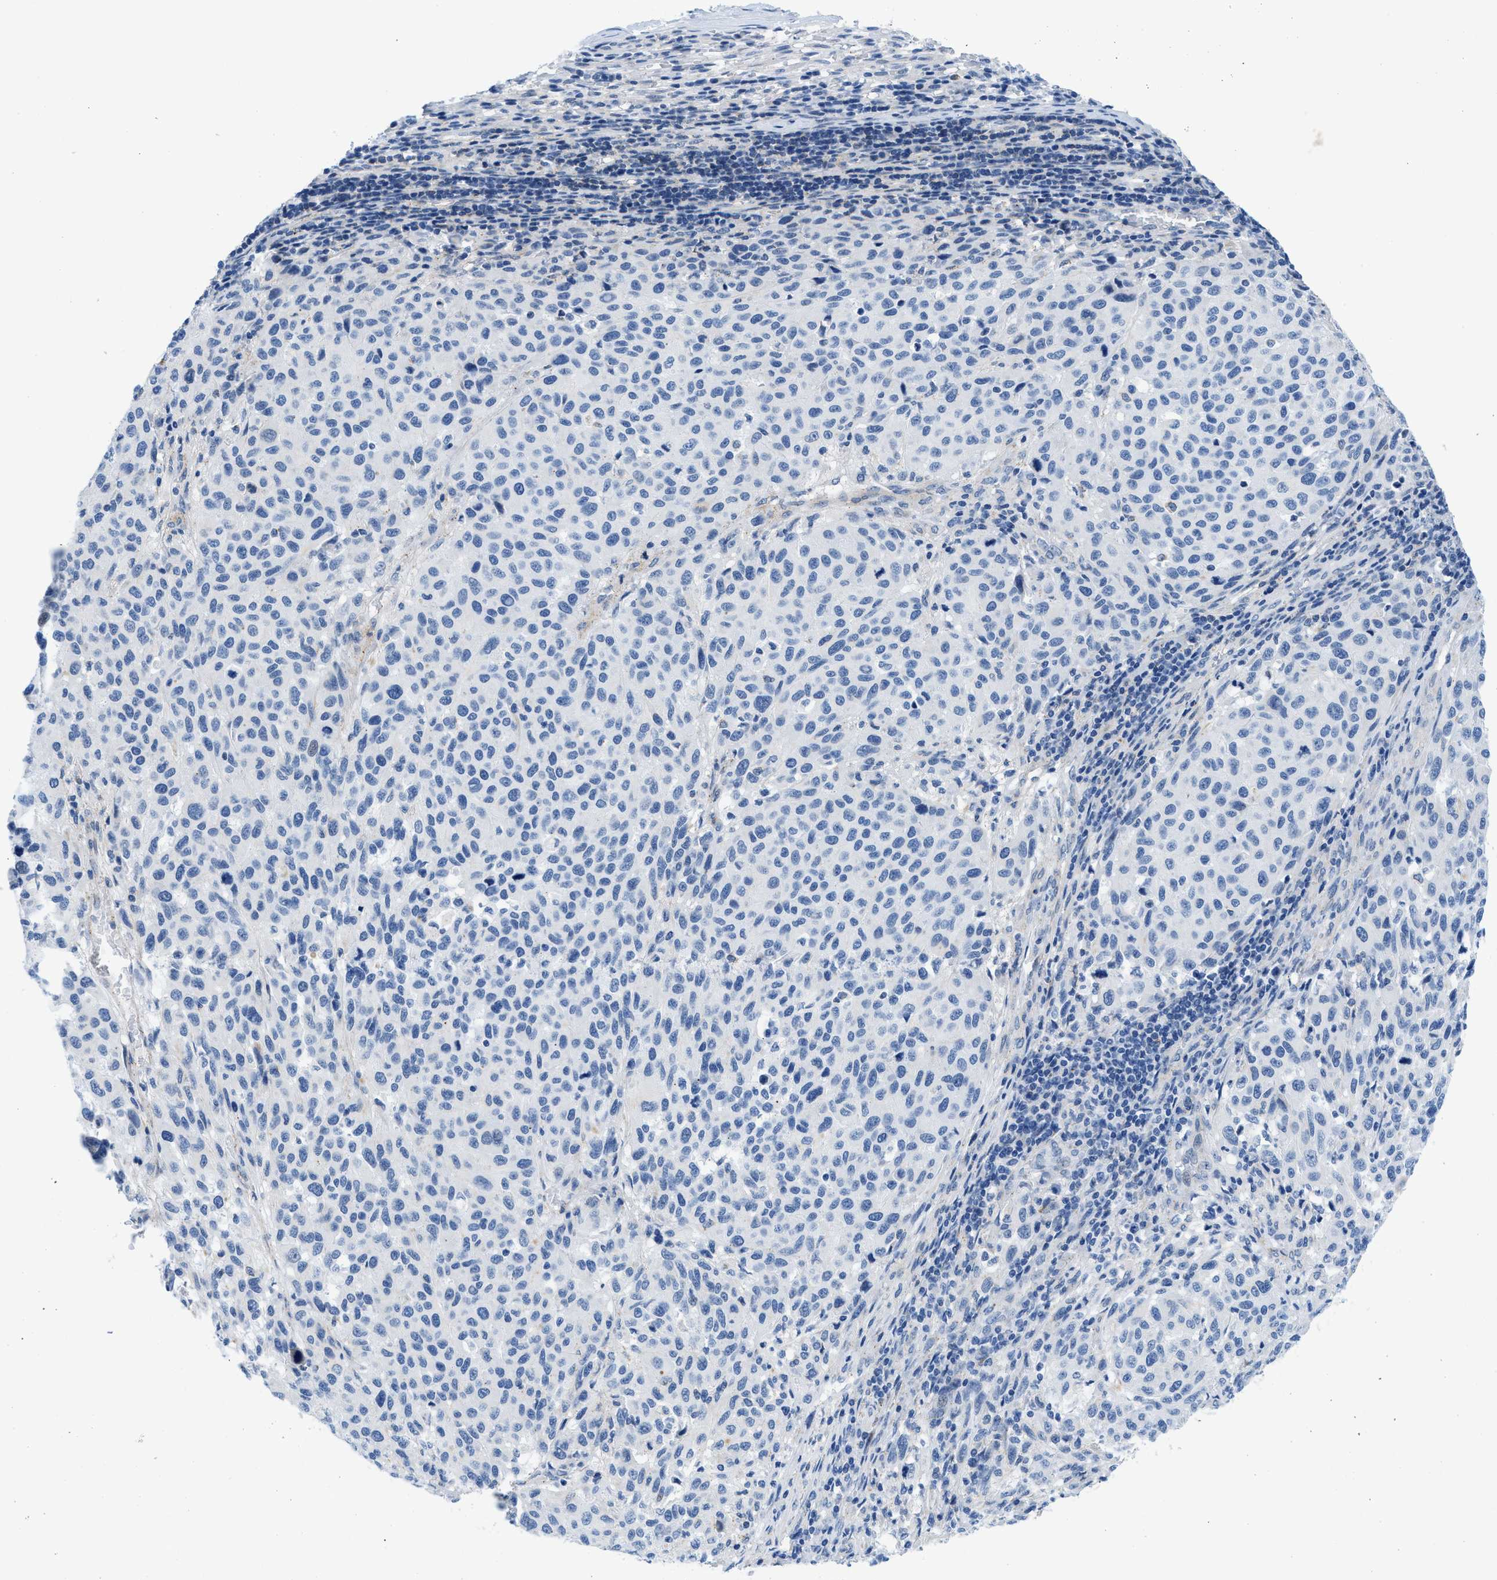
{"staining": {"intensity": "negative", "quantity": "none", "location": "none"}, "tissue": "melanoma", "cell_type": "Tumor cells", "image_type": "cancer", "snomed": [{"axis": "morphology", "description": "Malignant melanoma, Metastatic site"}, {"axis": "topography", "description": "Lymph node"}], "caption": "Immunohistochemistry (IHC) of malignant melanoma (metastatic site) displays no positivity in tumor cells. (Stains: DAB IHC with hematoxylin counter stain, Microscopy: brightfield microscopy at high magnification).", "gene": "FDCSP", "patient": {"sex": "male", "age": 61}}